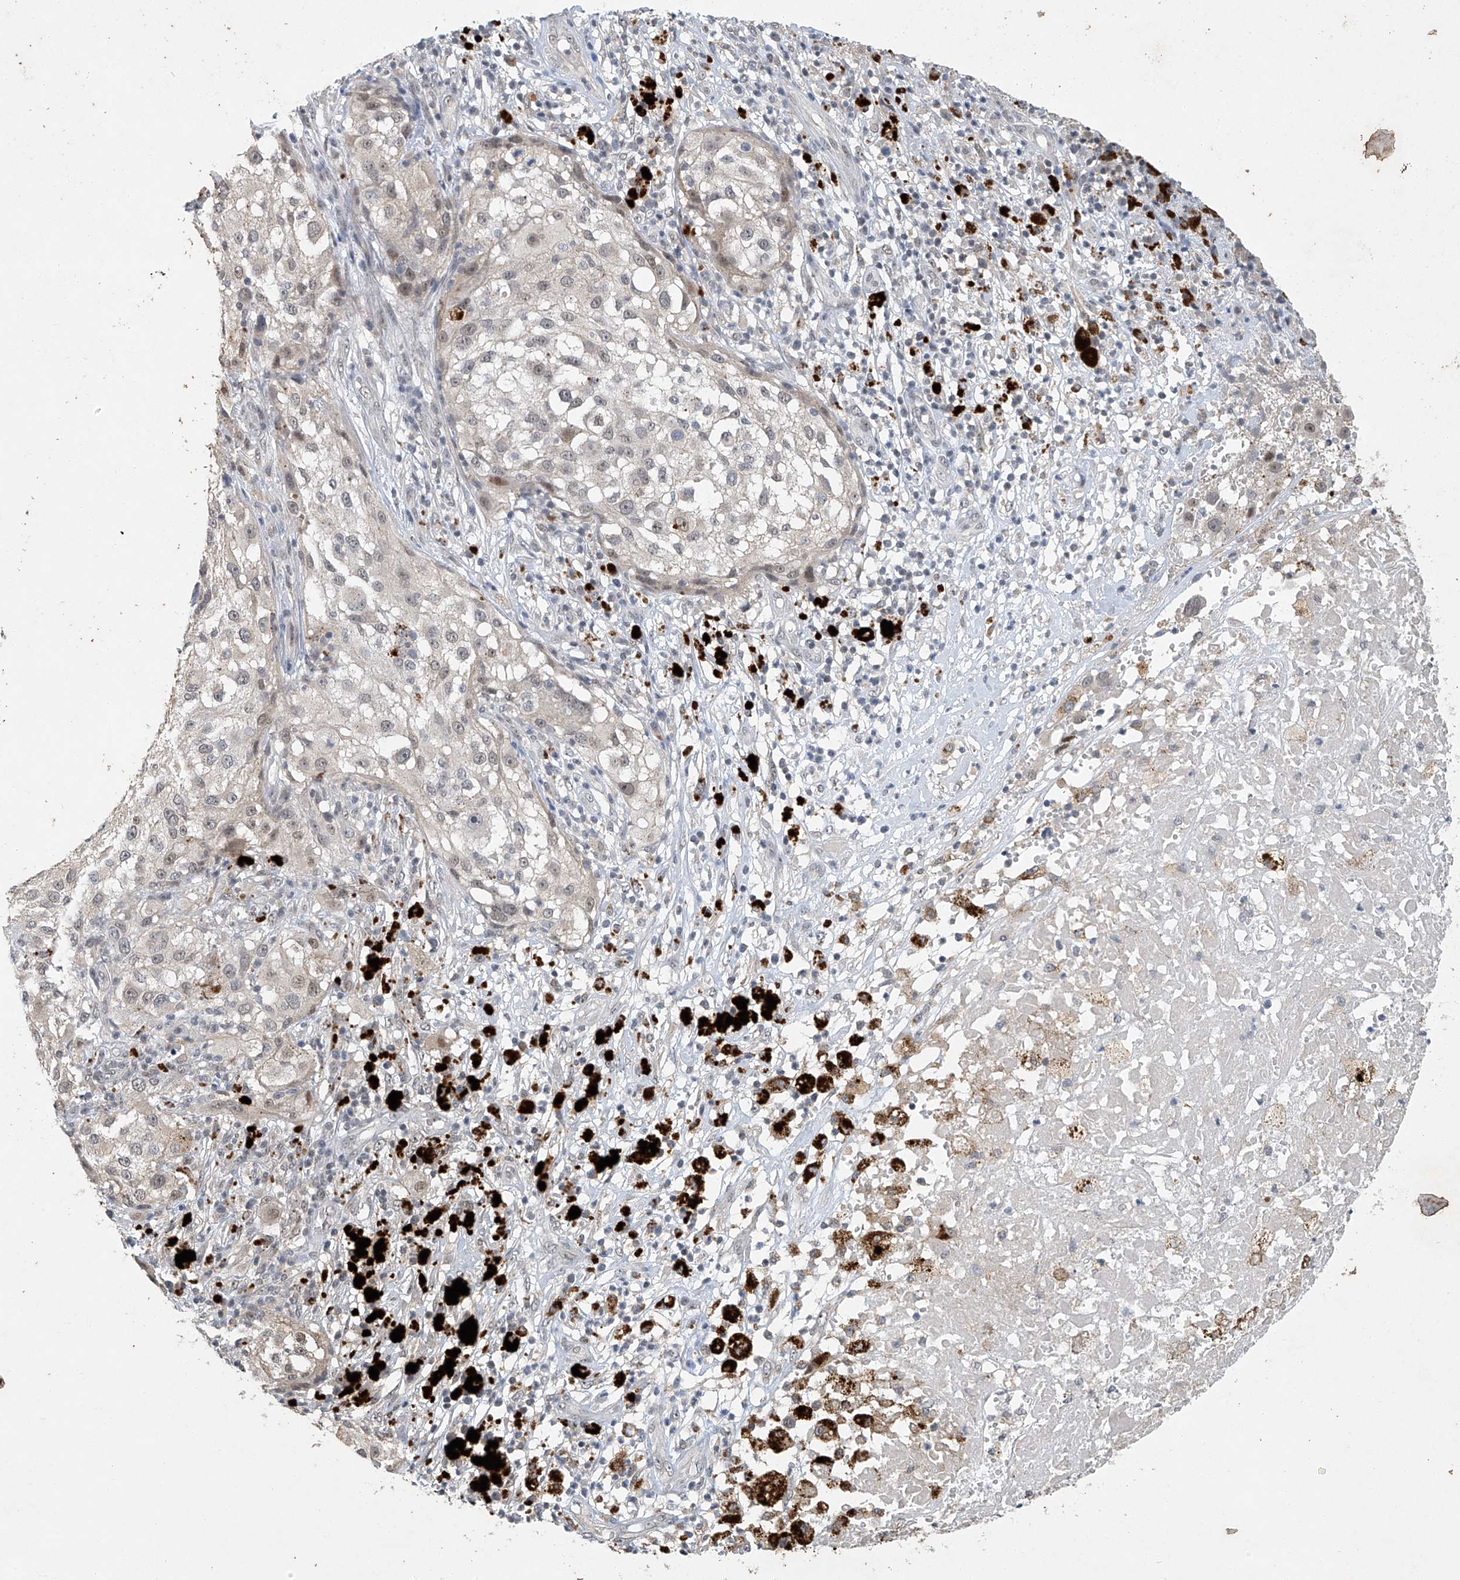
{"staining": {"intensity": "negative", "quantity": "none", "location": "none"}, "tissue": "melanoma", "cell_type": "Tumor cells", "image_type": "cancer", "snomed": [{"axis": "morphology", "description": "Necrosis, NOS"}, {"axis": "morphology", "description": "Malignant melanoma, NOS"}, {"axis": "topography", "description": "Skin"}], "caption": "This is an immunohistochemistry image of human melanoma. There is no staining in tumor cells.", "gene": "TAF8", "patient": {"sex": "female", "age": 87}}